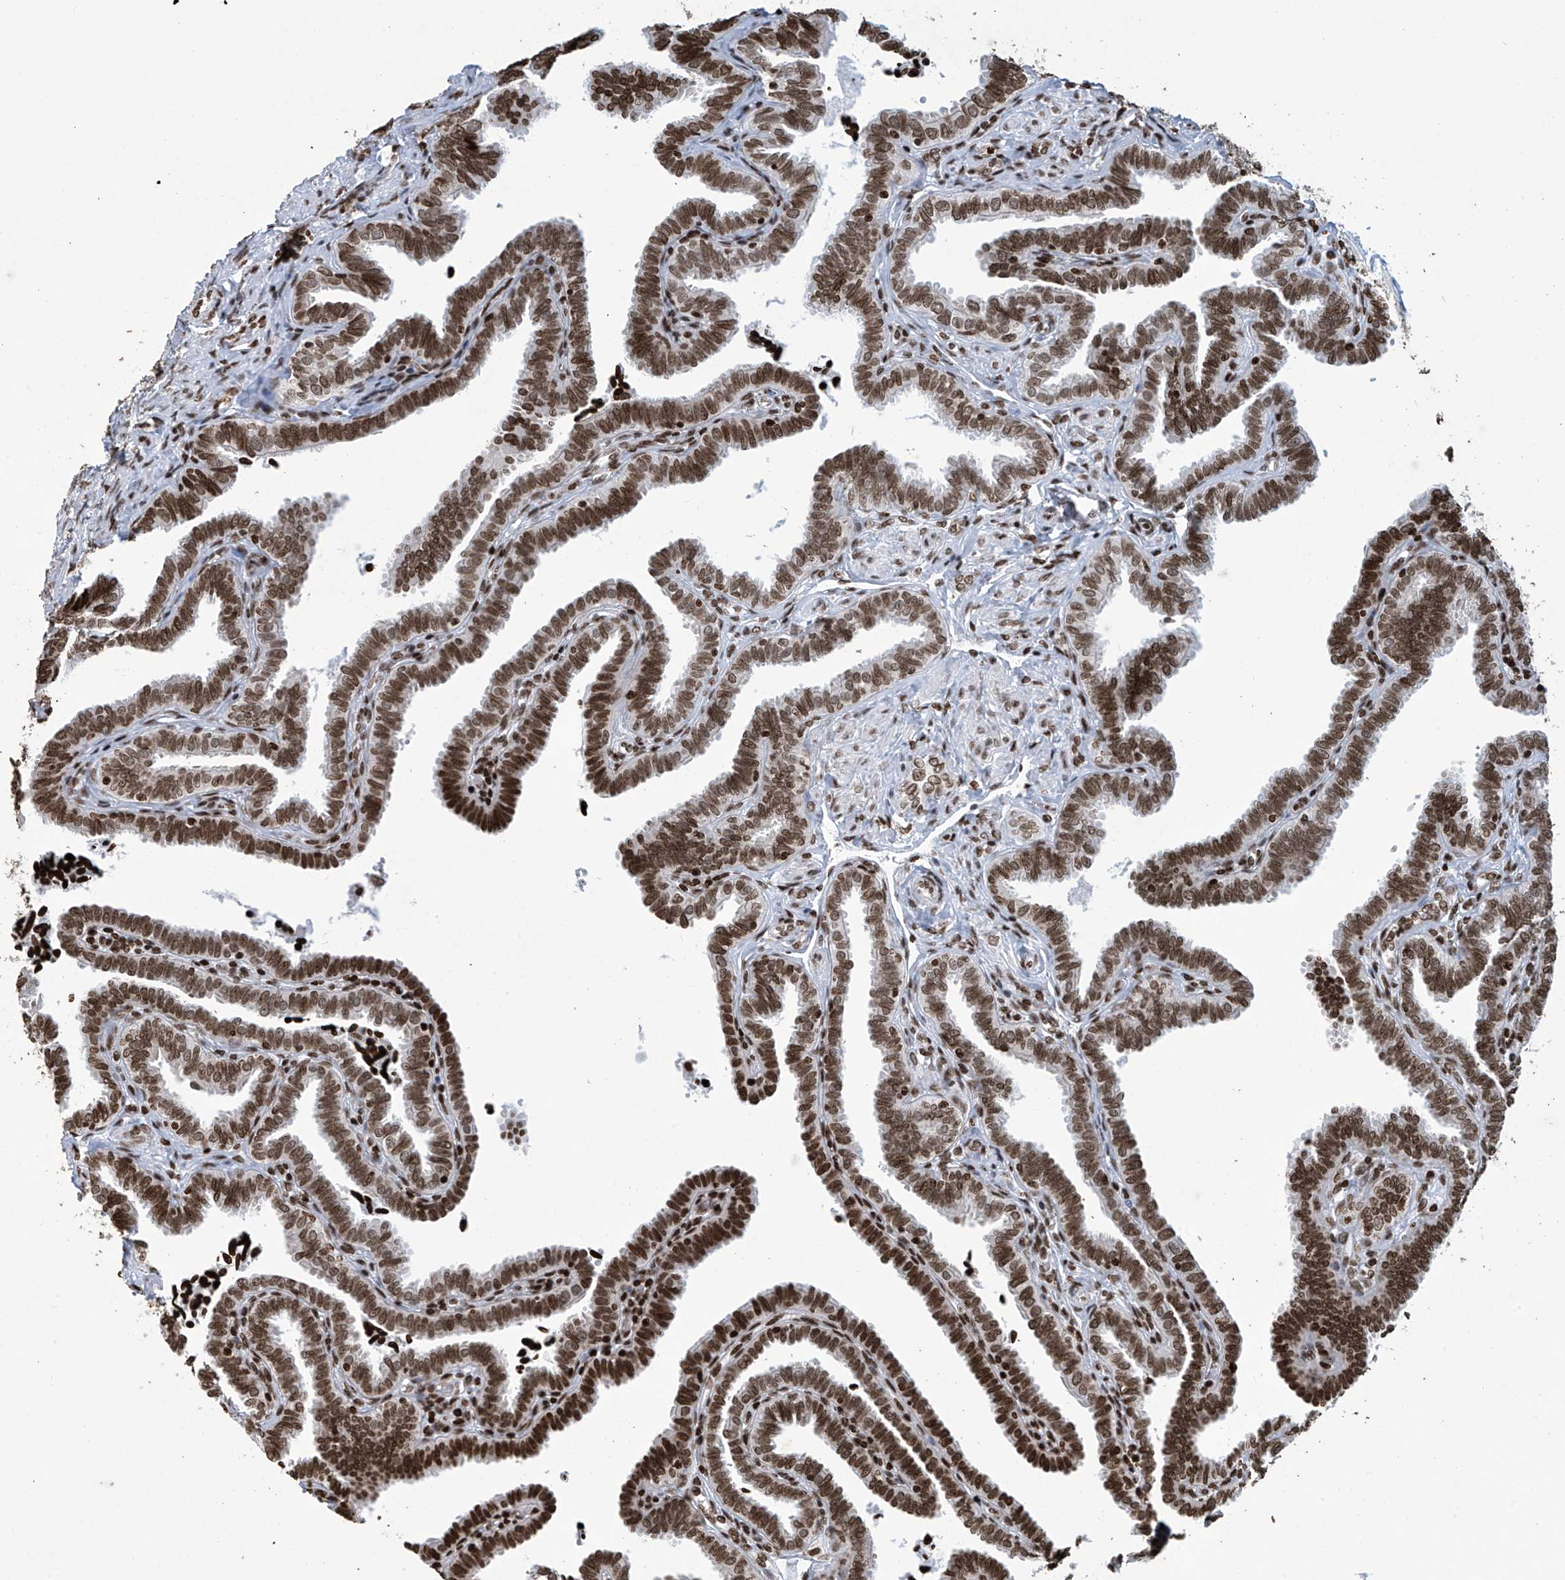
{"staining": {"intensity": "strong", "quantity": ">75%", "location": "nuclear"}, "tissue": "fallopian tube", "cell_type": "Glandular cells", "image_type": "normal", "snomed": [{"axis": "morphology", "description": "Normal tissue, NOS"}, {"axis": "topography", "description": "Fallopian tube"}], "caption": "Immunohistochemical staining of normal human fallopian tube demonstrates >75% levels of strong nuclear protein expression in approximately >75% of glandular cells.", "gene": "H4C16", "patient": {"sex": "female", "age": 39}}